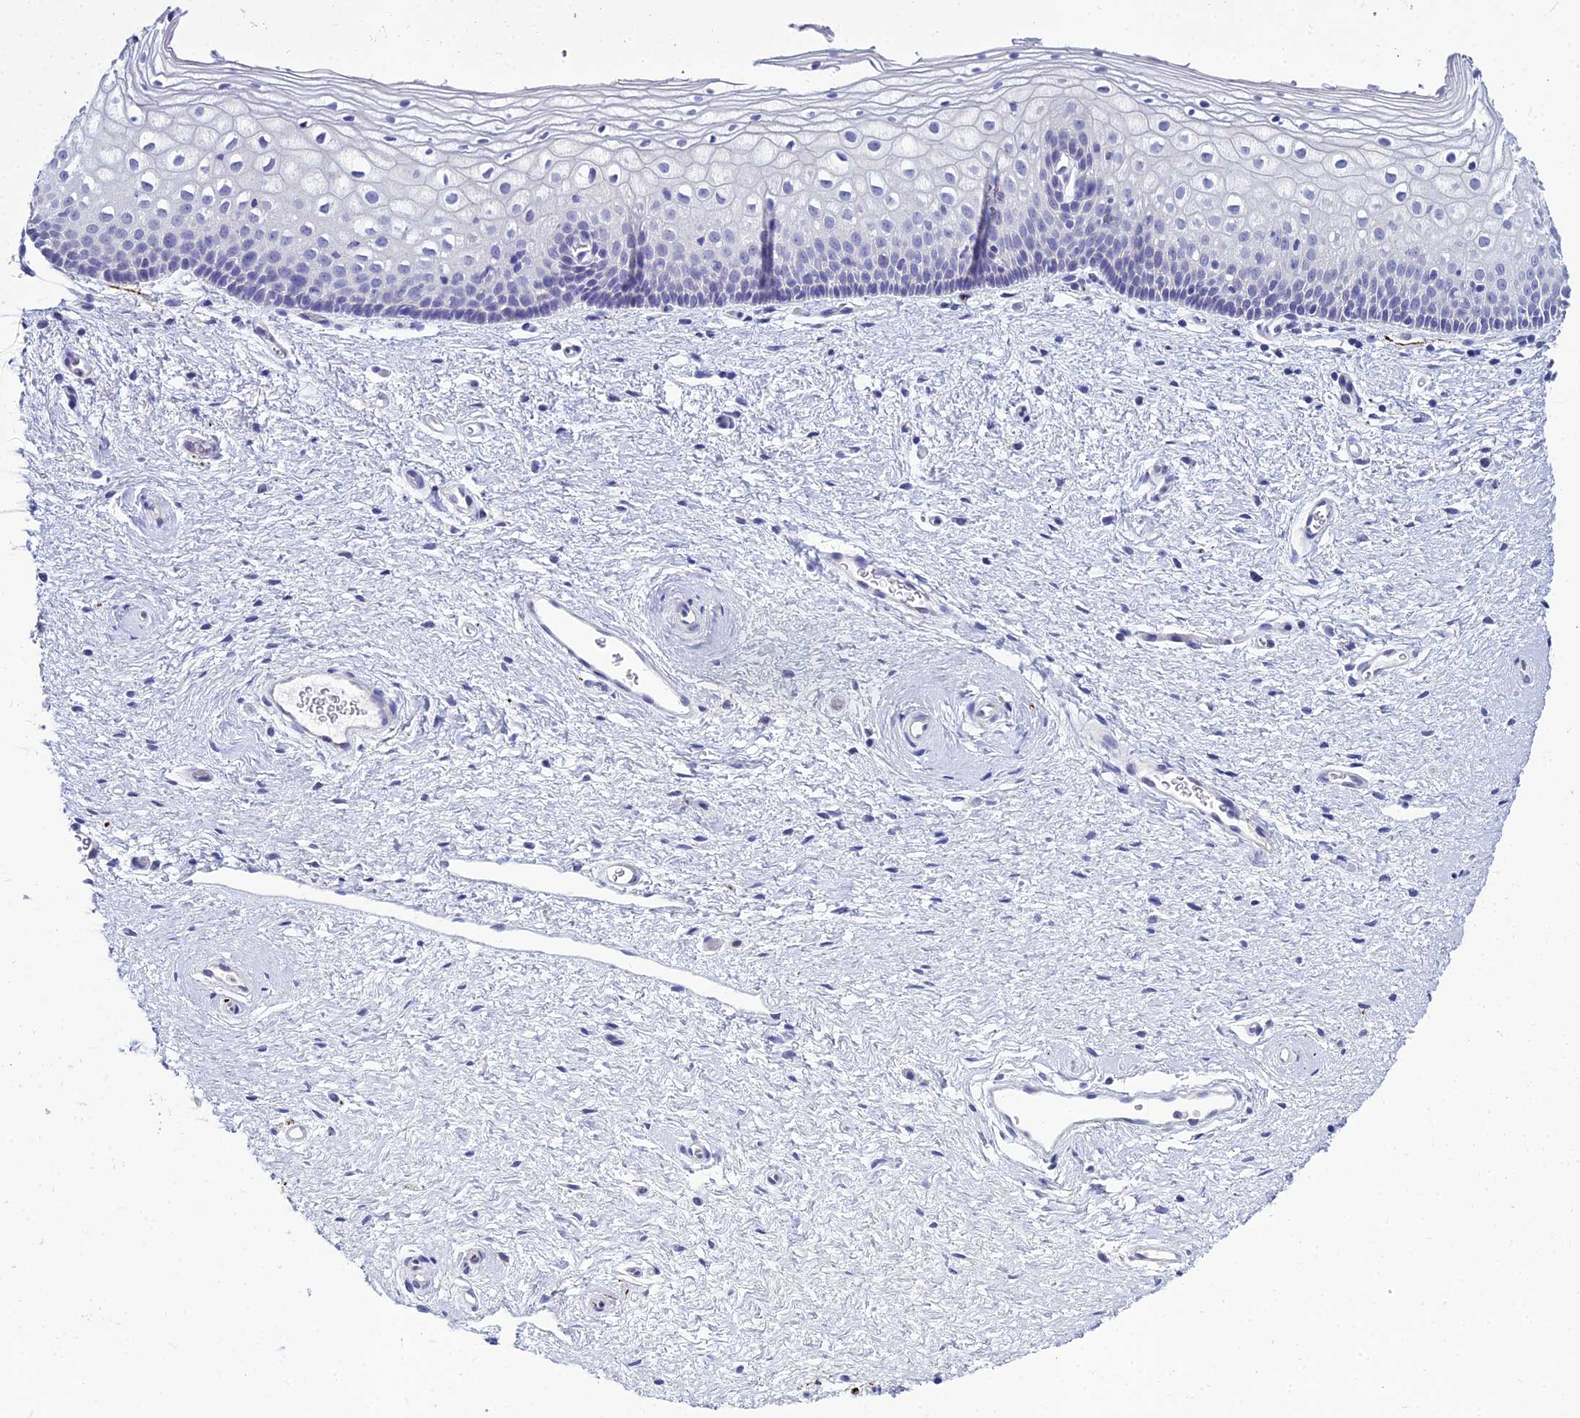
{"staining": {"intensity": "negative", "quantity": "none", "location": "none"}, "tissue": "vagina", "cell_type": "Squamous epithelial cells", "image_type": "normal", "snomed": [{"axis": "morphology", "description": "Normal tissue, NOS"}, {"axis": "topography", "description": "Vagina"}], "caption": "The IHC photomicrograph has no significant staining in squamous epithelial cells of vagina. (Brightfield microscopy of DAB immunohistochemistry (IHC) at high magnification).", "gene": "NPY", "patient": {"sex": "female", "age": 60}}